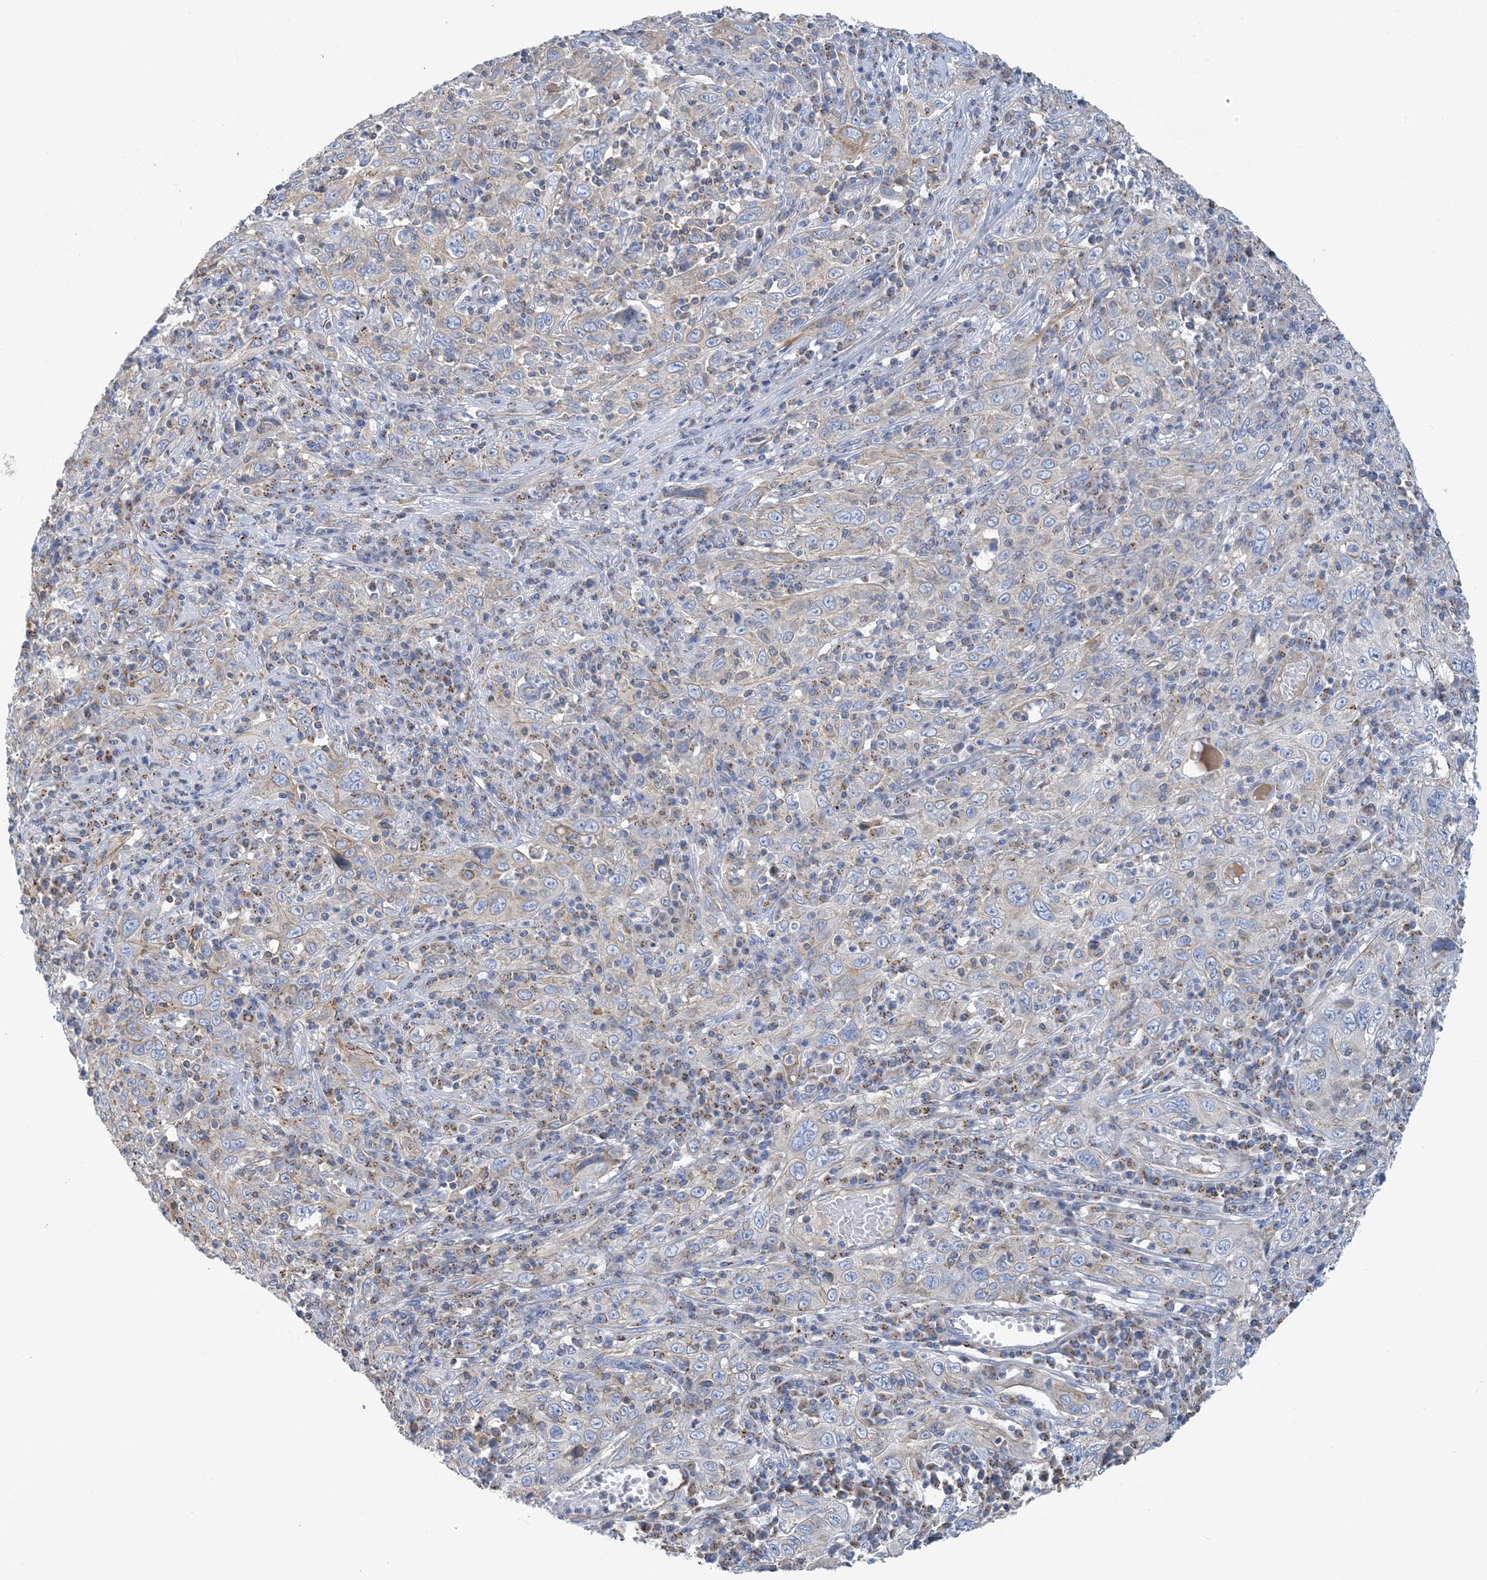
{"staining": {"intensity": "moderate", "quantity": "<25%", "location": "cytoplasmic/membranous"}, "tissue": "cervical cancer", "cell_type": "Tumor cells", "image_type": "cancer", "snomed": [{"axis": "morphology", "description": "Squamous cell carcinoma, NOS"}, {"axis": "topography", "description": "Cervix"}], "caption": "High-power microscopy captured an immunohistochemistry (IHC) histopathology image of cervical cancer, revealing moderate cytoplasmic/membranous positivity in about <25% of tumor cells.", "gene": "CALHM5", "patient": {"sex": "female", "age": 46}}